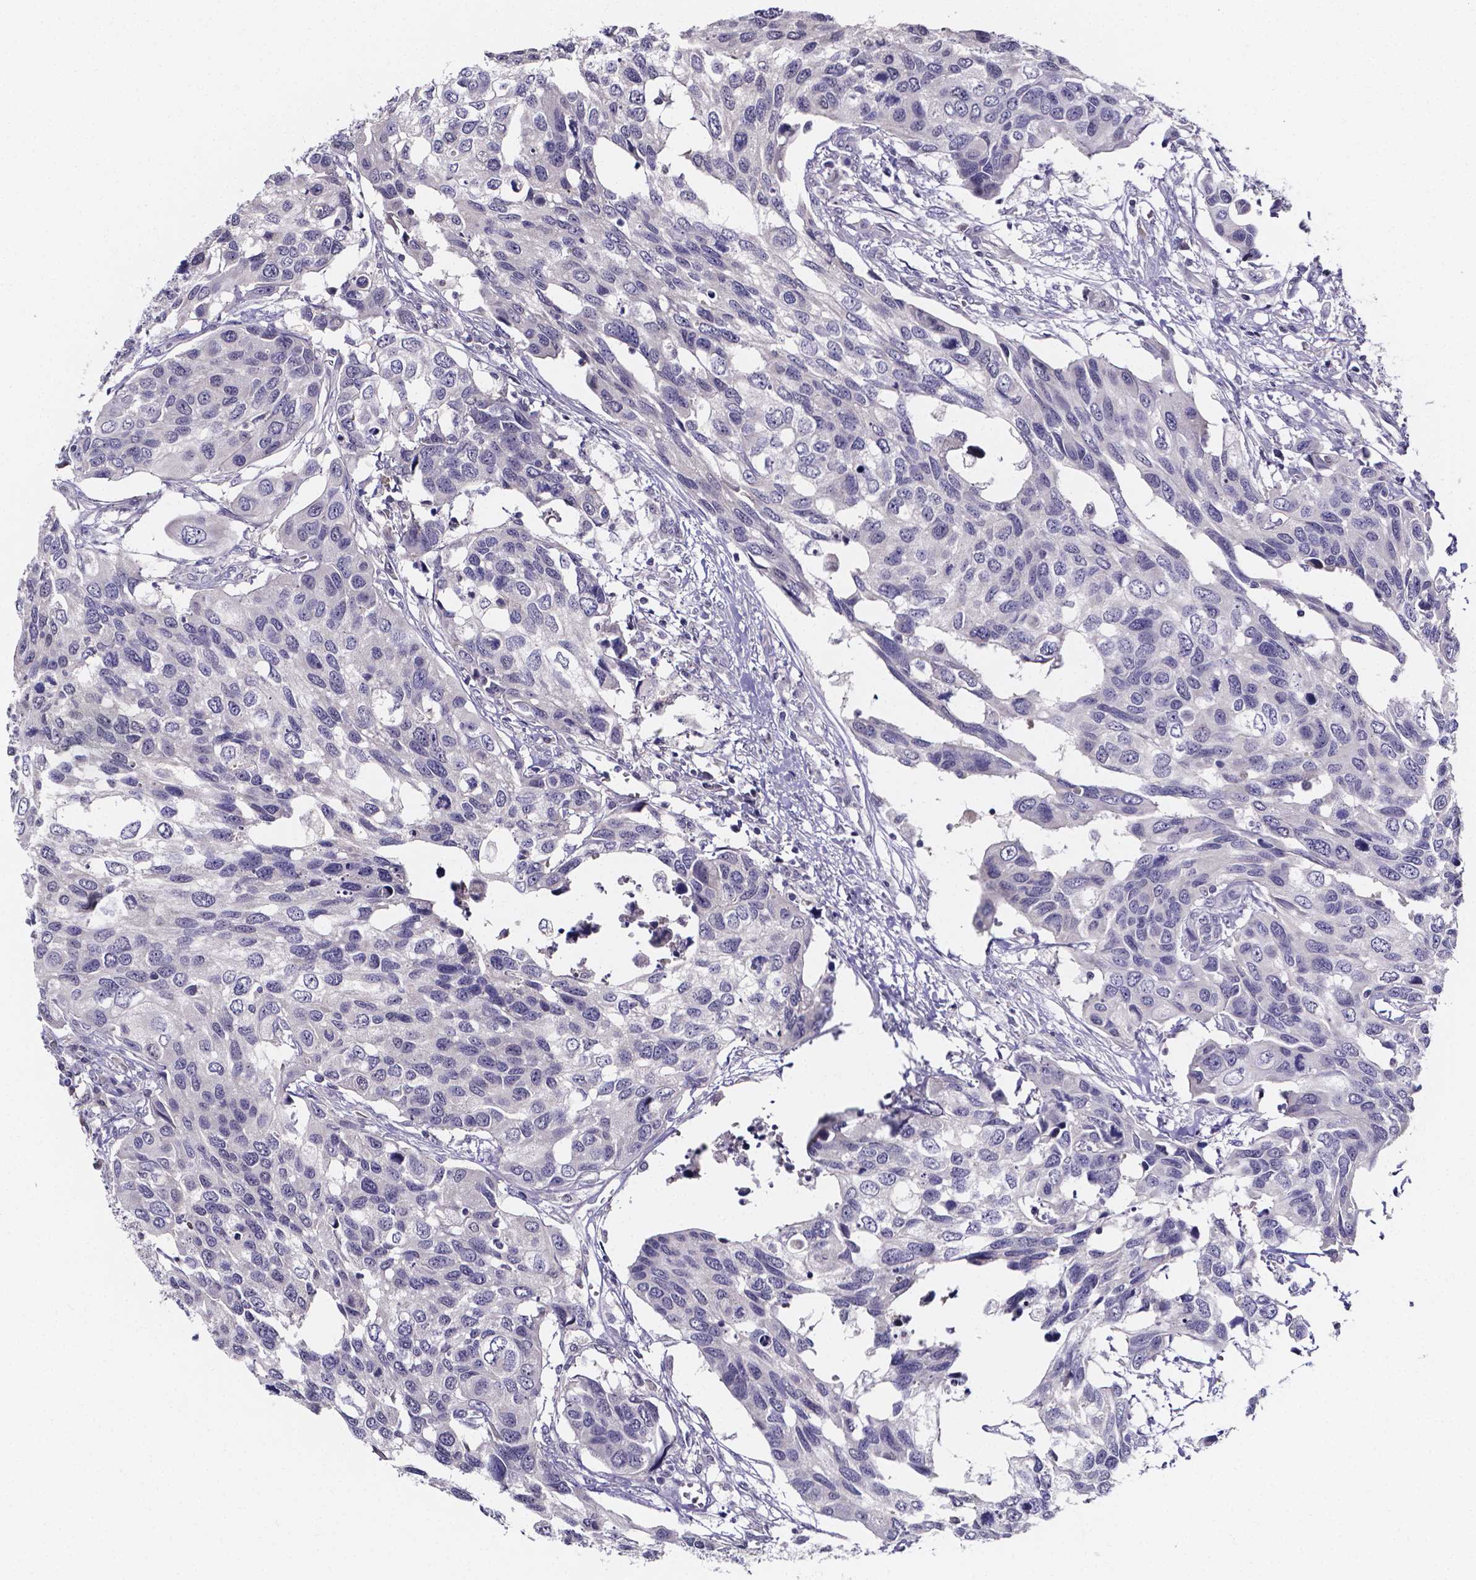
{"staining": {"intensity": "negative", "quantity": "none", "location": "none"}, "tissue": "urothelial cancer", "cell_type": "Tumor cells", "image_type": "cancer", "snomed": [{"axis": "morphology", "description": "Urothelial carcinoma, High grade"}, {"axis": "topography", "description": "Urinary bladder"}], "caption": "Protein analysis of urothelial carcinoma (high-grade) displays no significant positivity in tumor cells. (DAB (3,3'-diaminobenzidine) immunohistochemistry with hematoxylin counter stain).", "gene": "IZUMO1", "patient": {"sex": "male", "age": 60}}